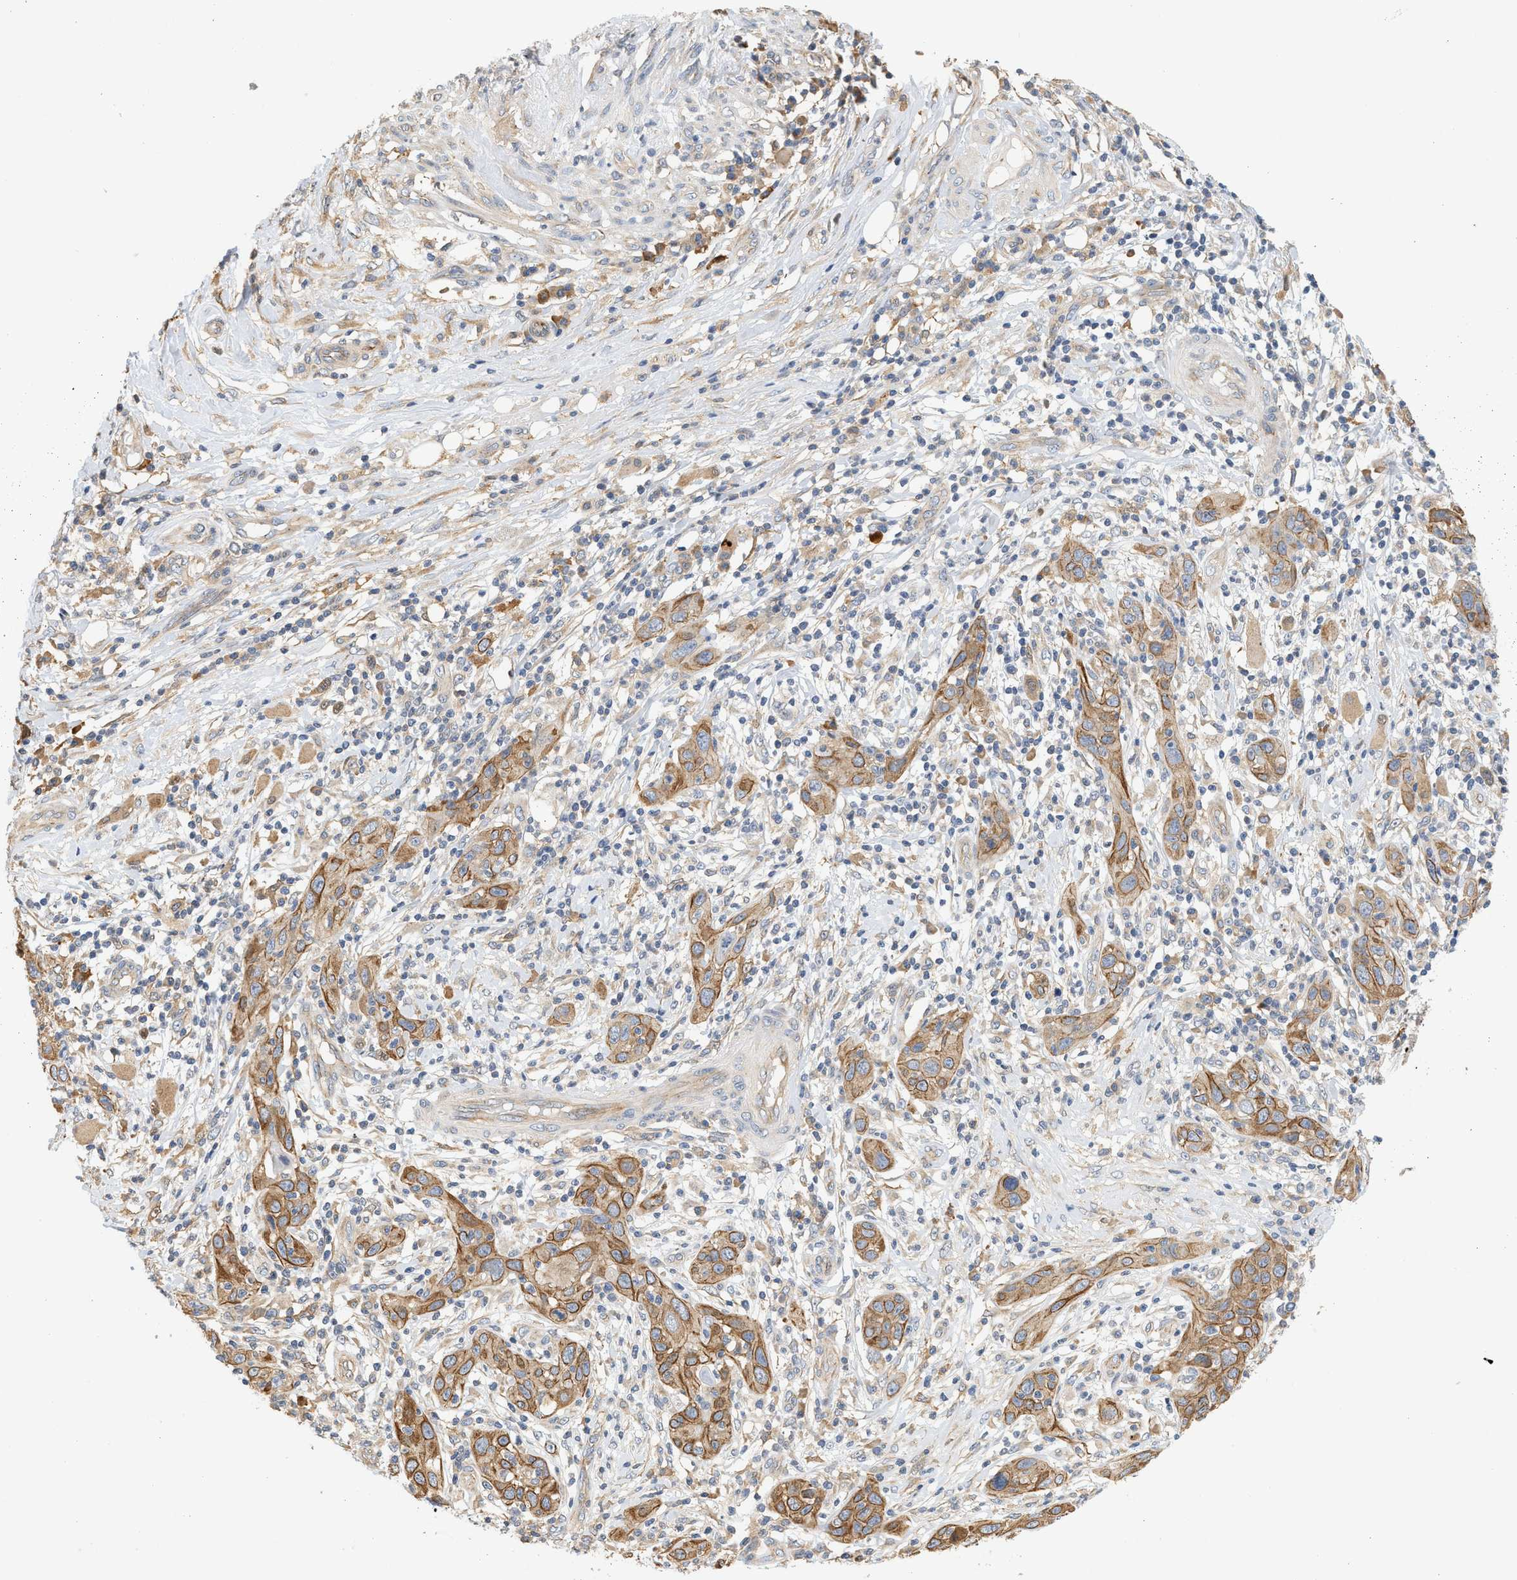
{"staining": {"intensity": "moderate", "quantity": ">75%", "location": "cytoplasmic/membranous"}, "tissue": "skin cancer", "cell_type": "Tumor cells", "image_type": "cancer", "snomed": [{"axis": "morphology", "description": "Squamous cell carcinoma, NOS"}, {"axis": "topography", "description": "Skin"}], "caption": "Tumor cells display medium levels of moderate cytoplasmic/membranous staining in about >75% of cells in human skin cancer (squamous cell carcinoma). The staining was performed using DAB, with brown indicating positive protein expression. Nuclei are stained blue with hematoxylin.", "gene": "CTXN1", "patient": {"sex": "female", "age": 88}}